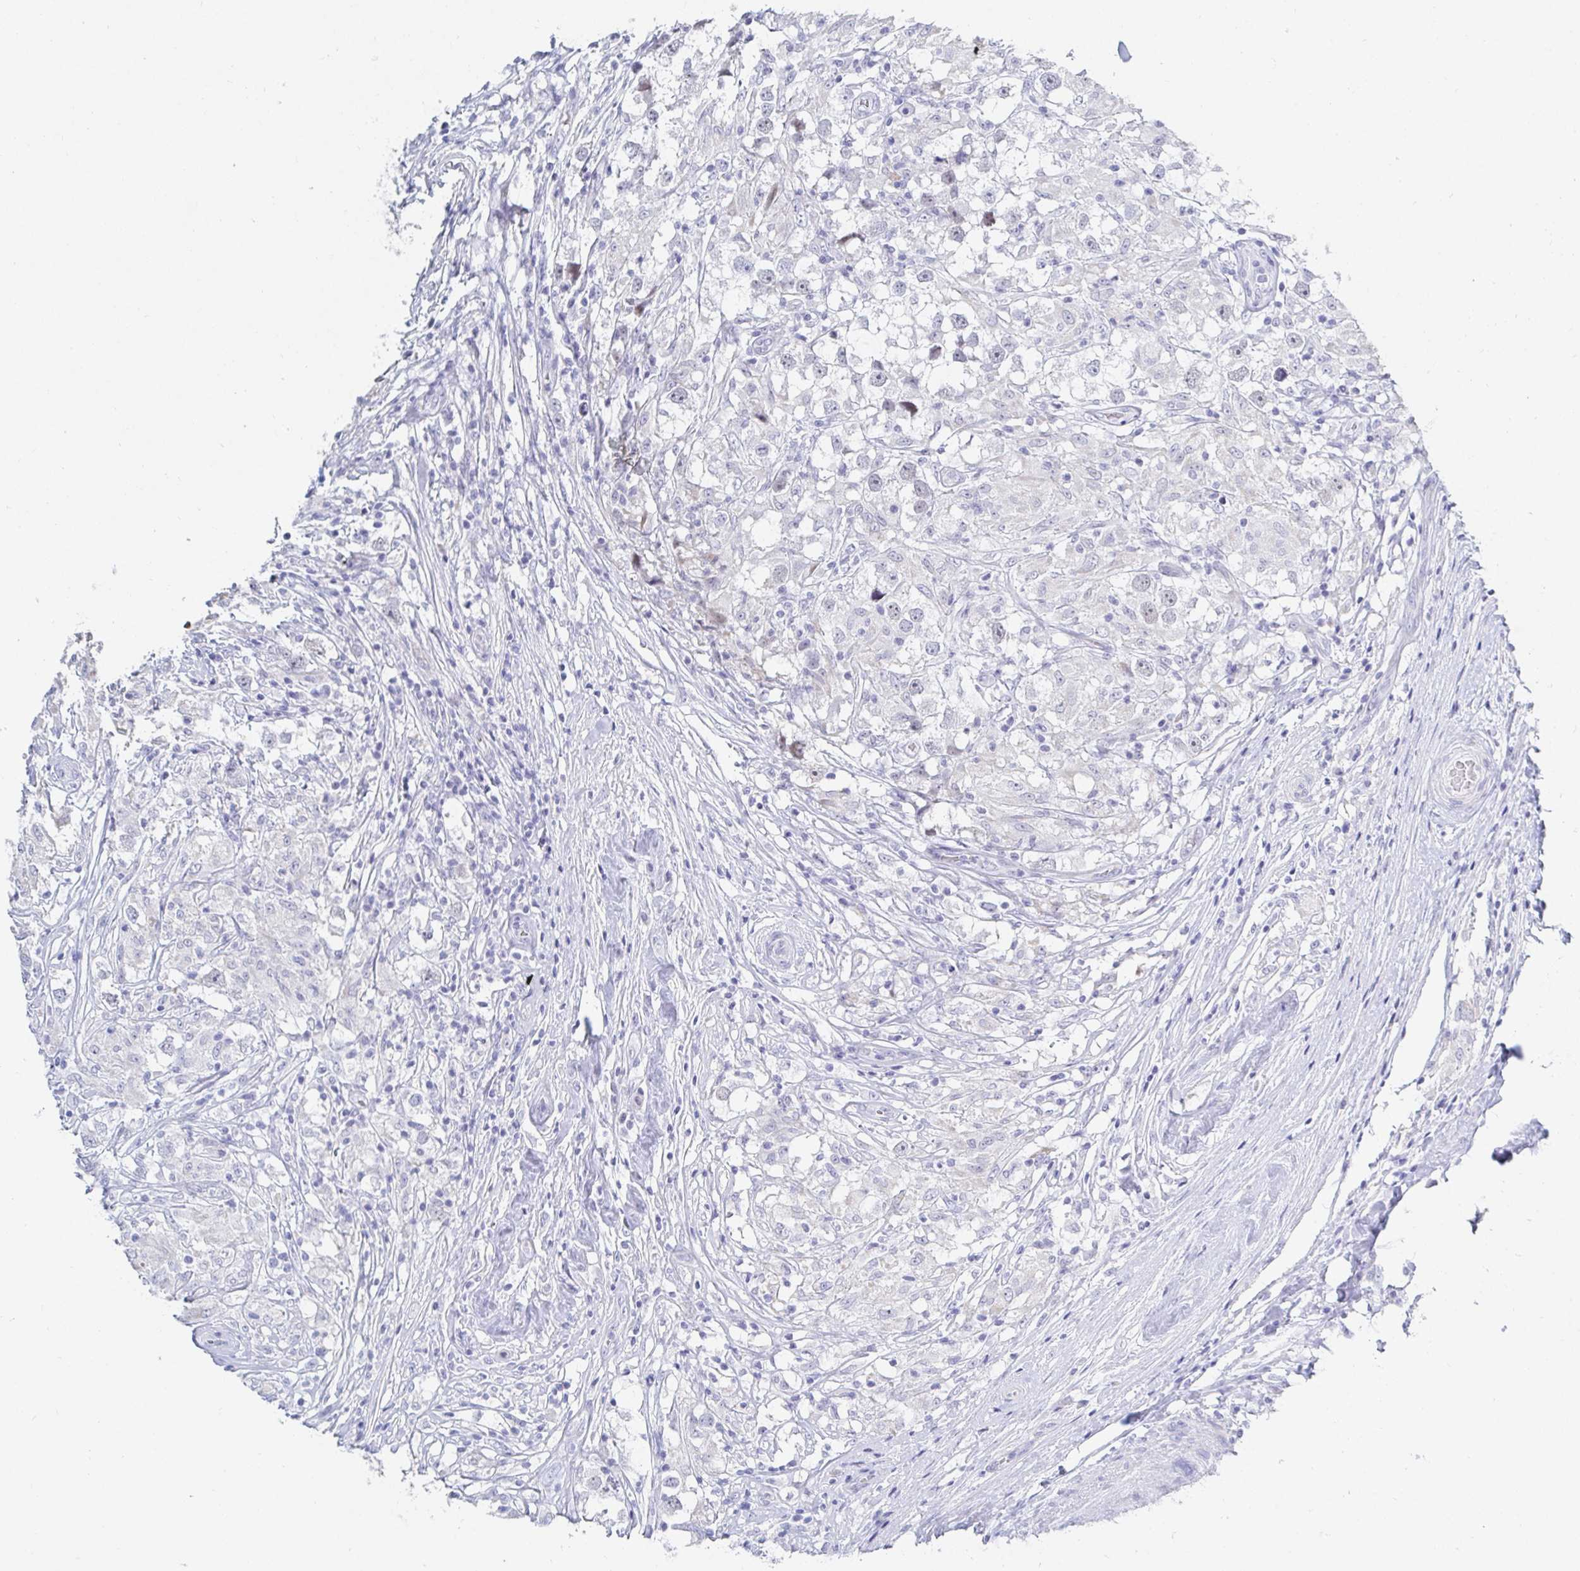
{"staining": {"intensity": "negative", "quantity": "none", "location": "none"}, "tissue": "testis cancer", "cell_type": "Tumor cells", "image_type": "cancer", "snomed": [{"axis": "morphology", "description": "Seminoma, NOS"}, {"axis": "topography", "description": "Testis"}], "caption": "Immunohistochemistry micrograph of neoplastic tissue: testis cancer stained with DAB exhibits no significant protein expression in tumor cells.", "gene": "OR10K1", "patient": {"sex": "male", "age": 46}}